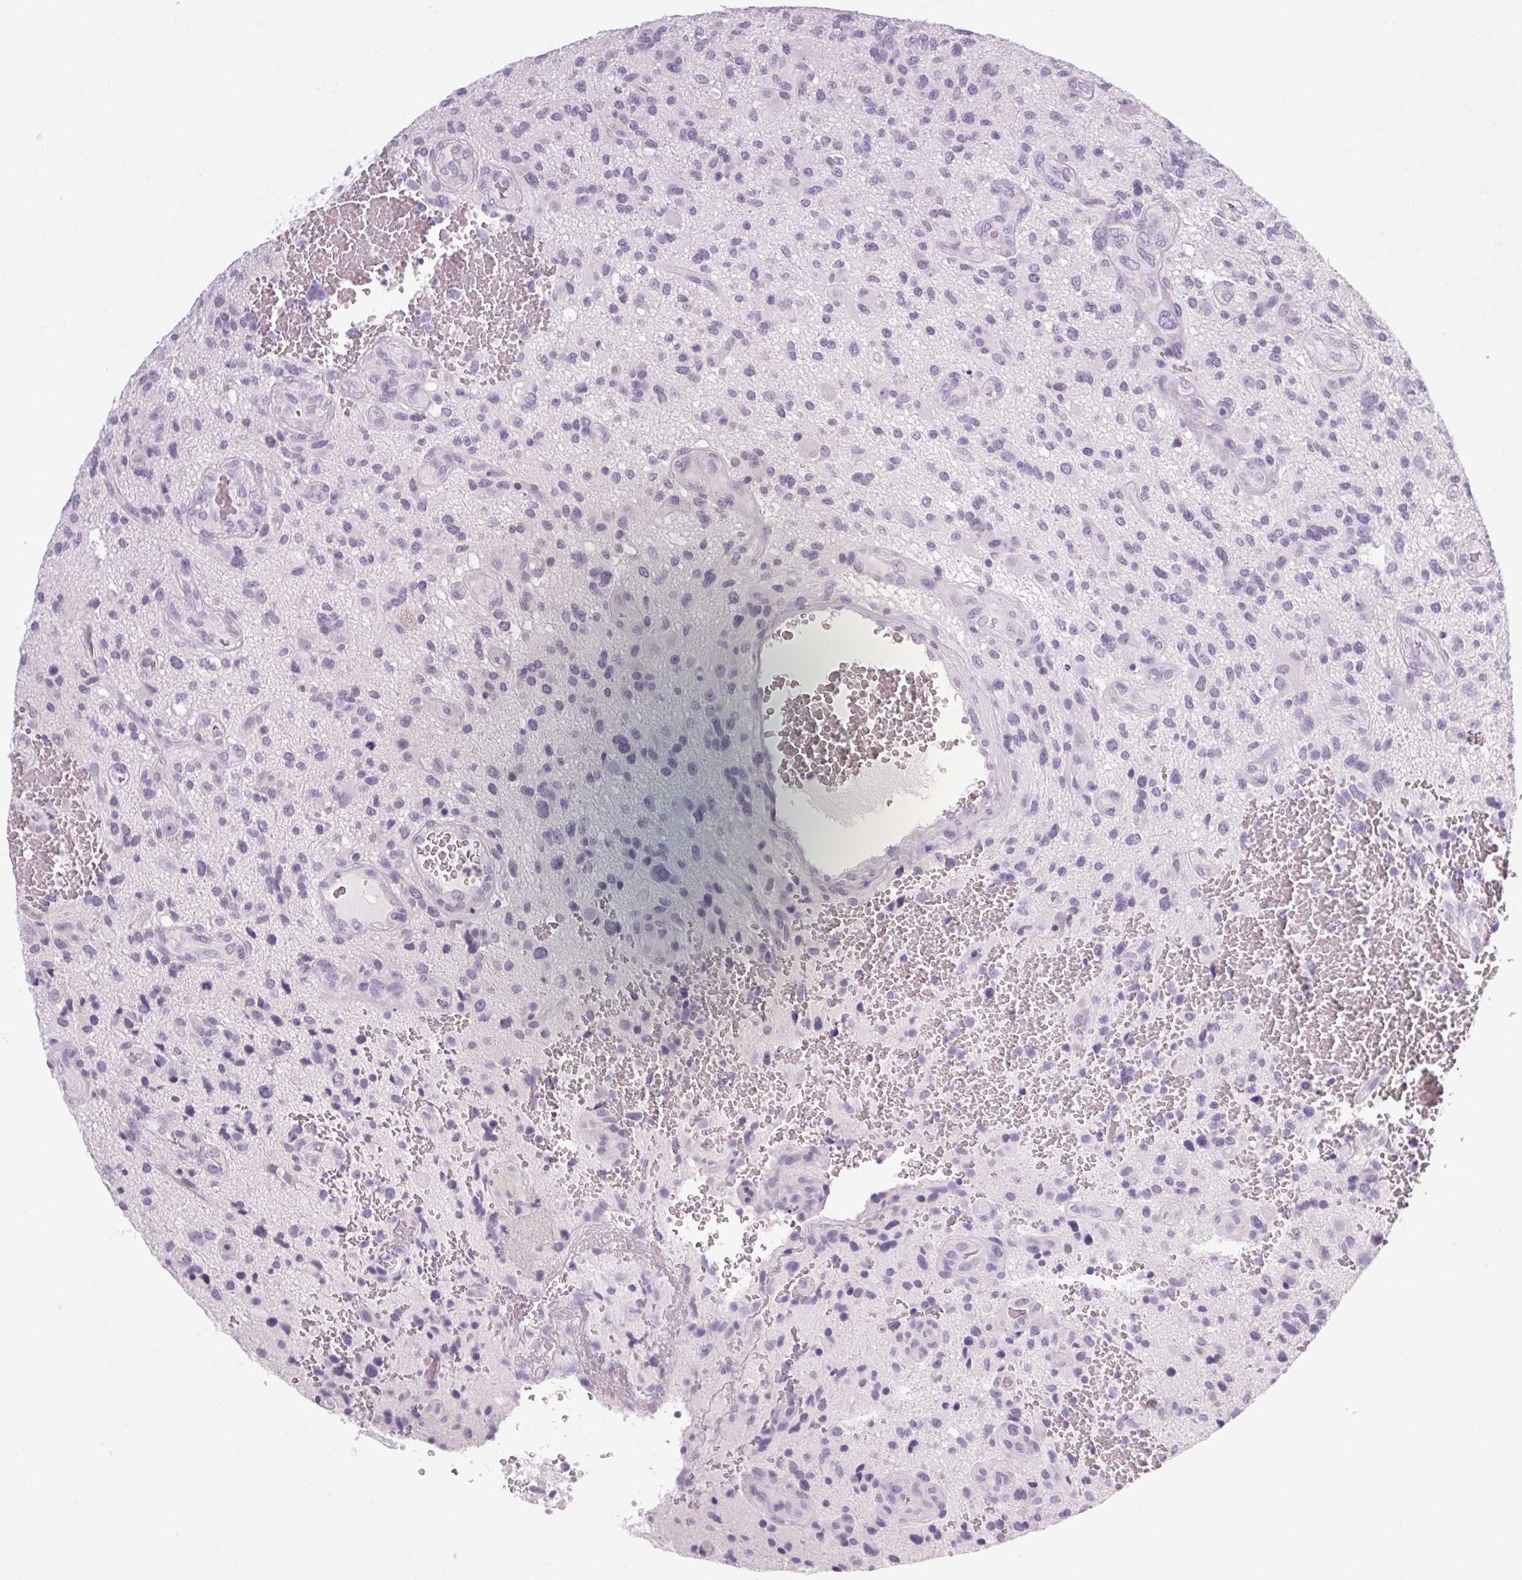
{"staining": {"intensity": "negative", "quantity": "none", "location": "none"}, "tissue": "glioma", "cell_type": "Tumor cells", "image_type": "cancer", "snomed": [{"axis": "morphology", "description": "Glioma, malignant, High grade"}, {"axis": "topography", "description": "Brain"}], "caption": "The image displays no significant positivity in tumor cells of malignant glioma (high-grade).", "gene": "POMC", "patient": {"sex": "male", "age": 47}}